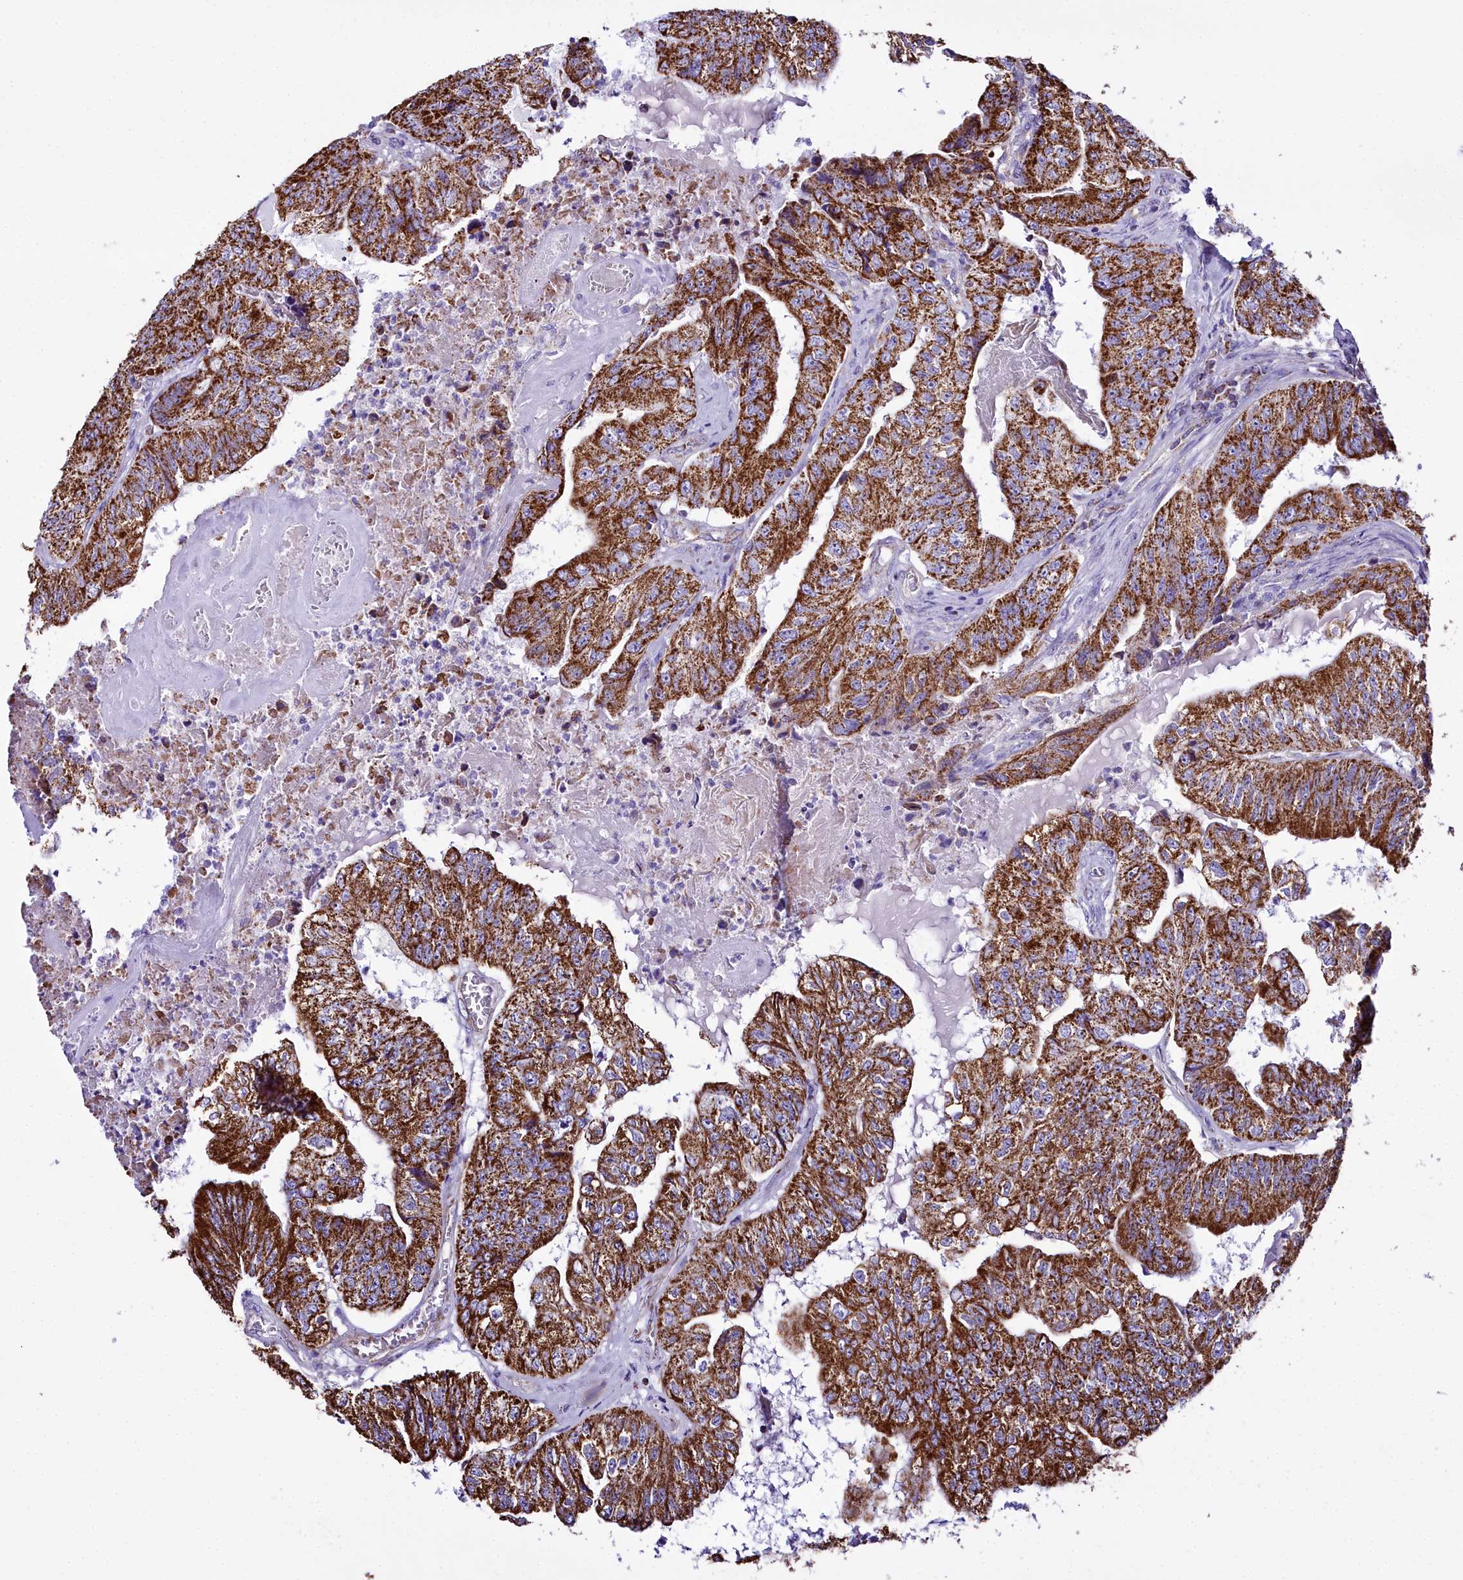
{"staining": {"intensity": "strong", "quantity": ">75%", "location": "cytoplasmic/membranous"}, "tissue": "colorectal cancer", "cell_type": "Tumor cells", "image_type": "cancer", "snomed": [{"axis": "morphology", "description": "Adenocarcinoma, NOS"}, {"axis": "topography", "description": "Colon"}], "caption": "A photomicrograph showing strong cytoplasmic/membranous positivity in about >75% of tumor cells in adenocarcinoma (colorectal), as visualized by brown immunohistochemical staining.", "gene": "WDFY3", "patient": {"sex": "female", "age": 67}}